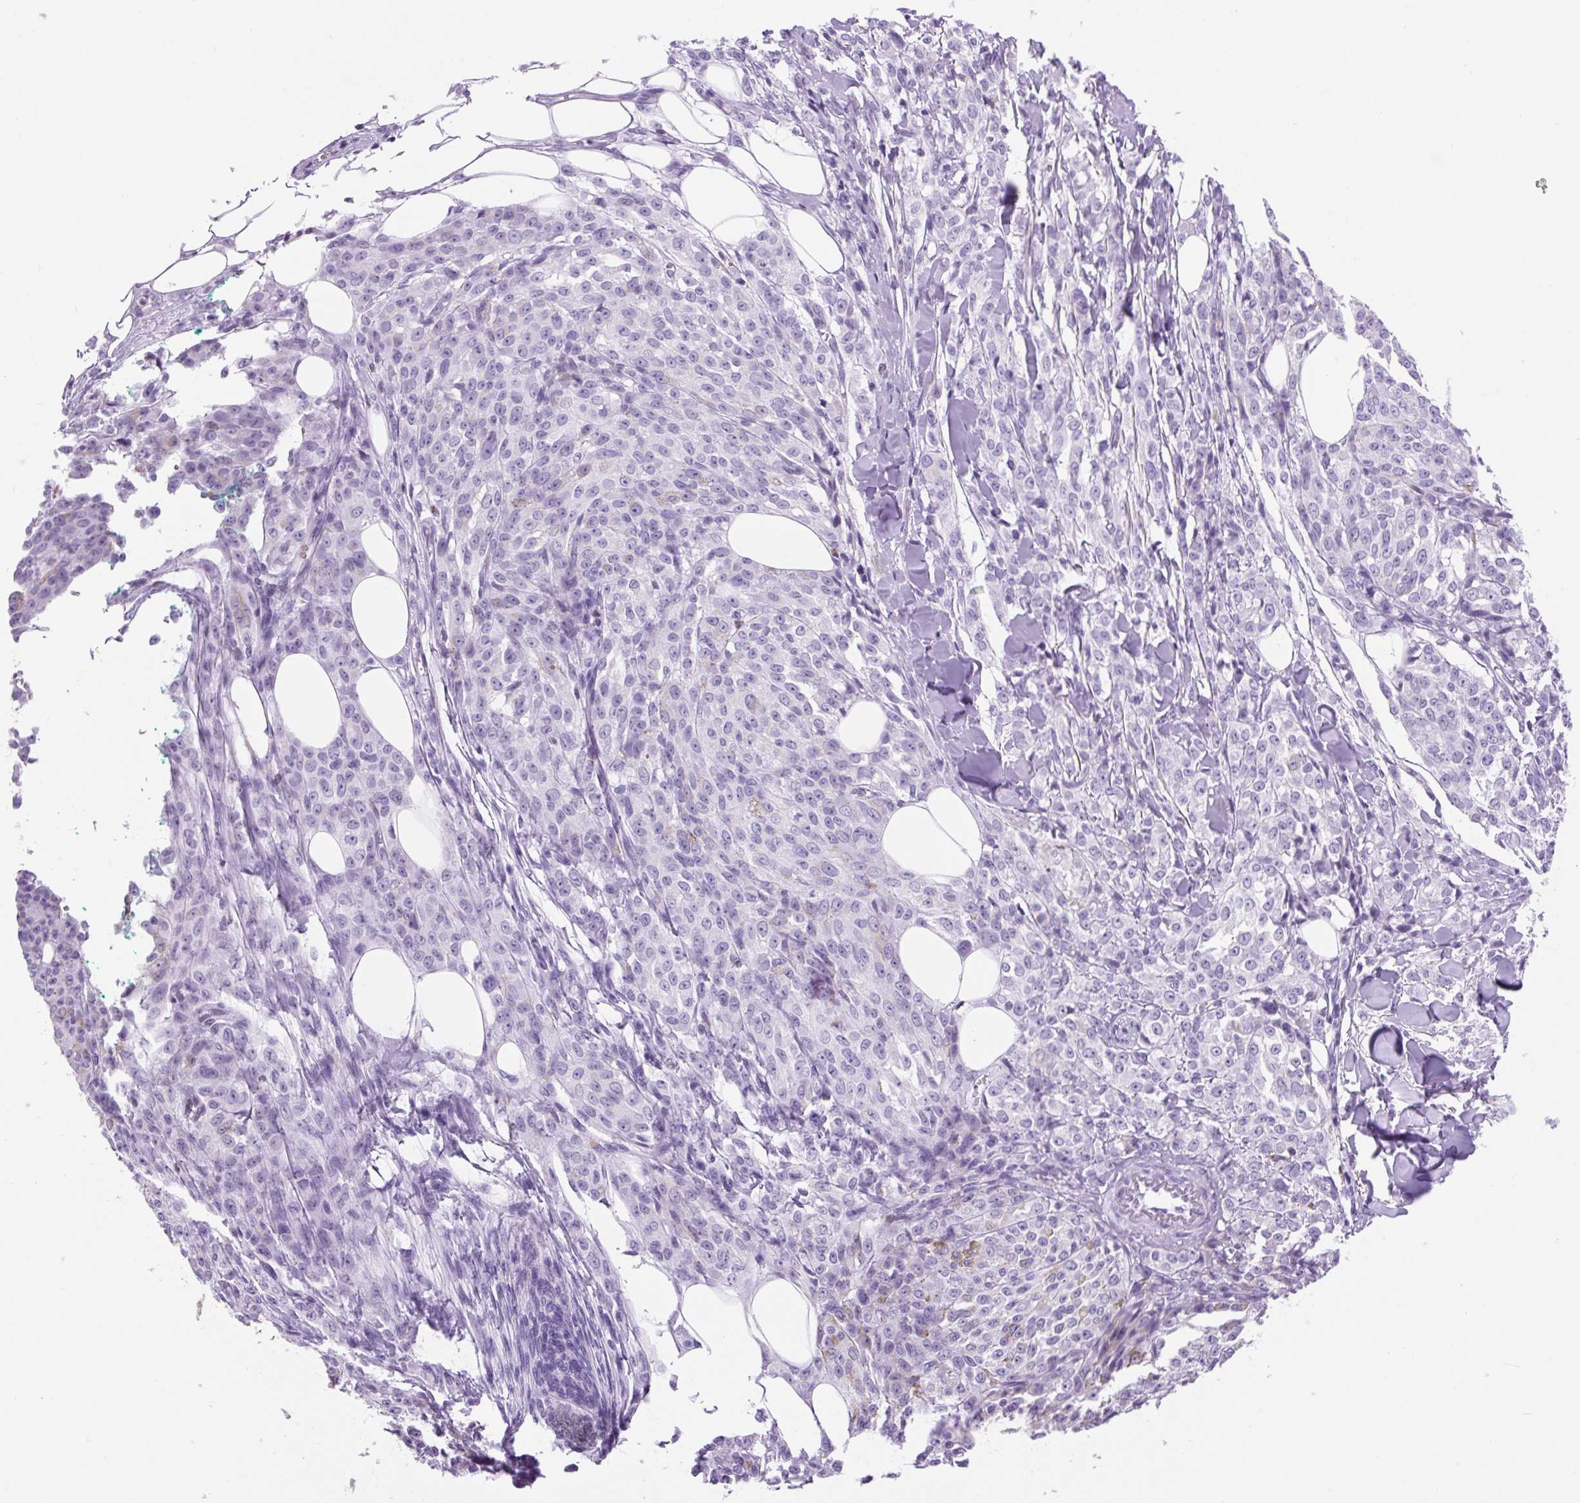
{"staining": {"intensity": "negative", "quantity": "none", "location": "none"}, "tissue": "melanoma", "cell_type": "Tumor cells", "image_type": "cancer", "snomed": [{"axis": "morphology", "description": "Malignant melanoma, NOS"}, {"axis": "topography", "description": "Skin"}], "caption": "Immunohistochemistry image of malignant melanoma stained for a protein (brown), which exhibits no staining in tumor cells. (DAB (3,3'-diaminobenzidine) immunohistochemistry, high magnification).", "gene": "VPREB1", "patient": {"sex": "female", "age": 52}}